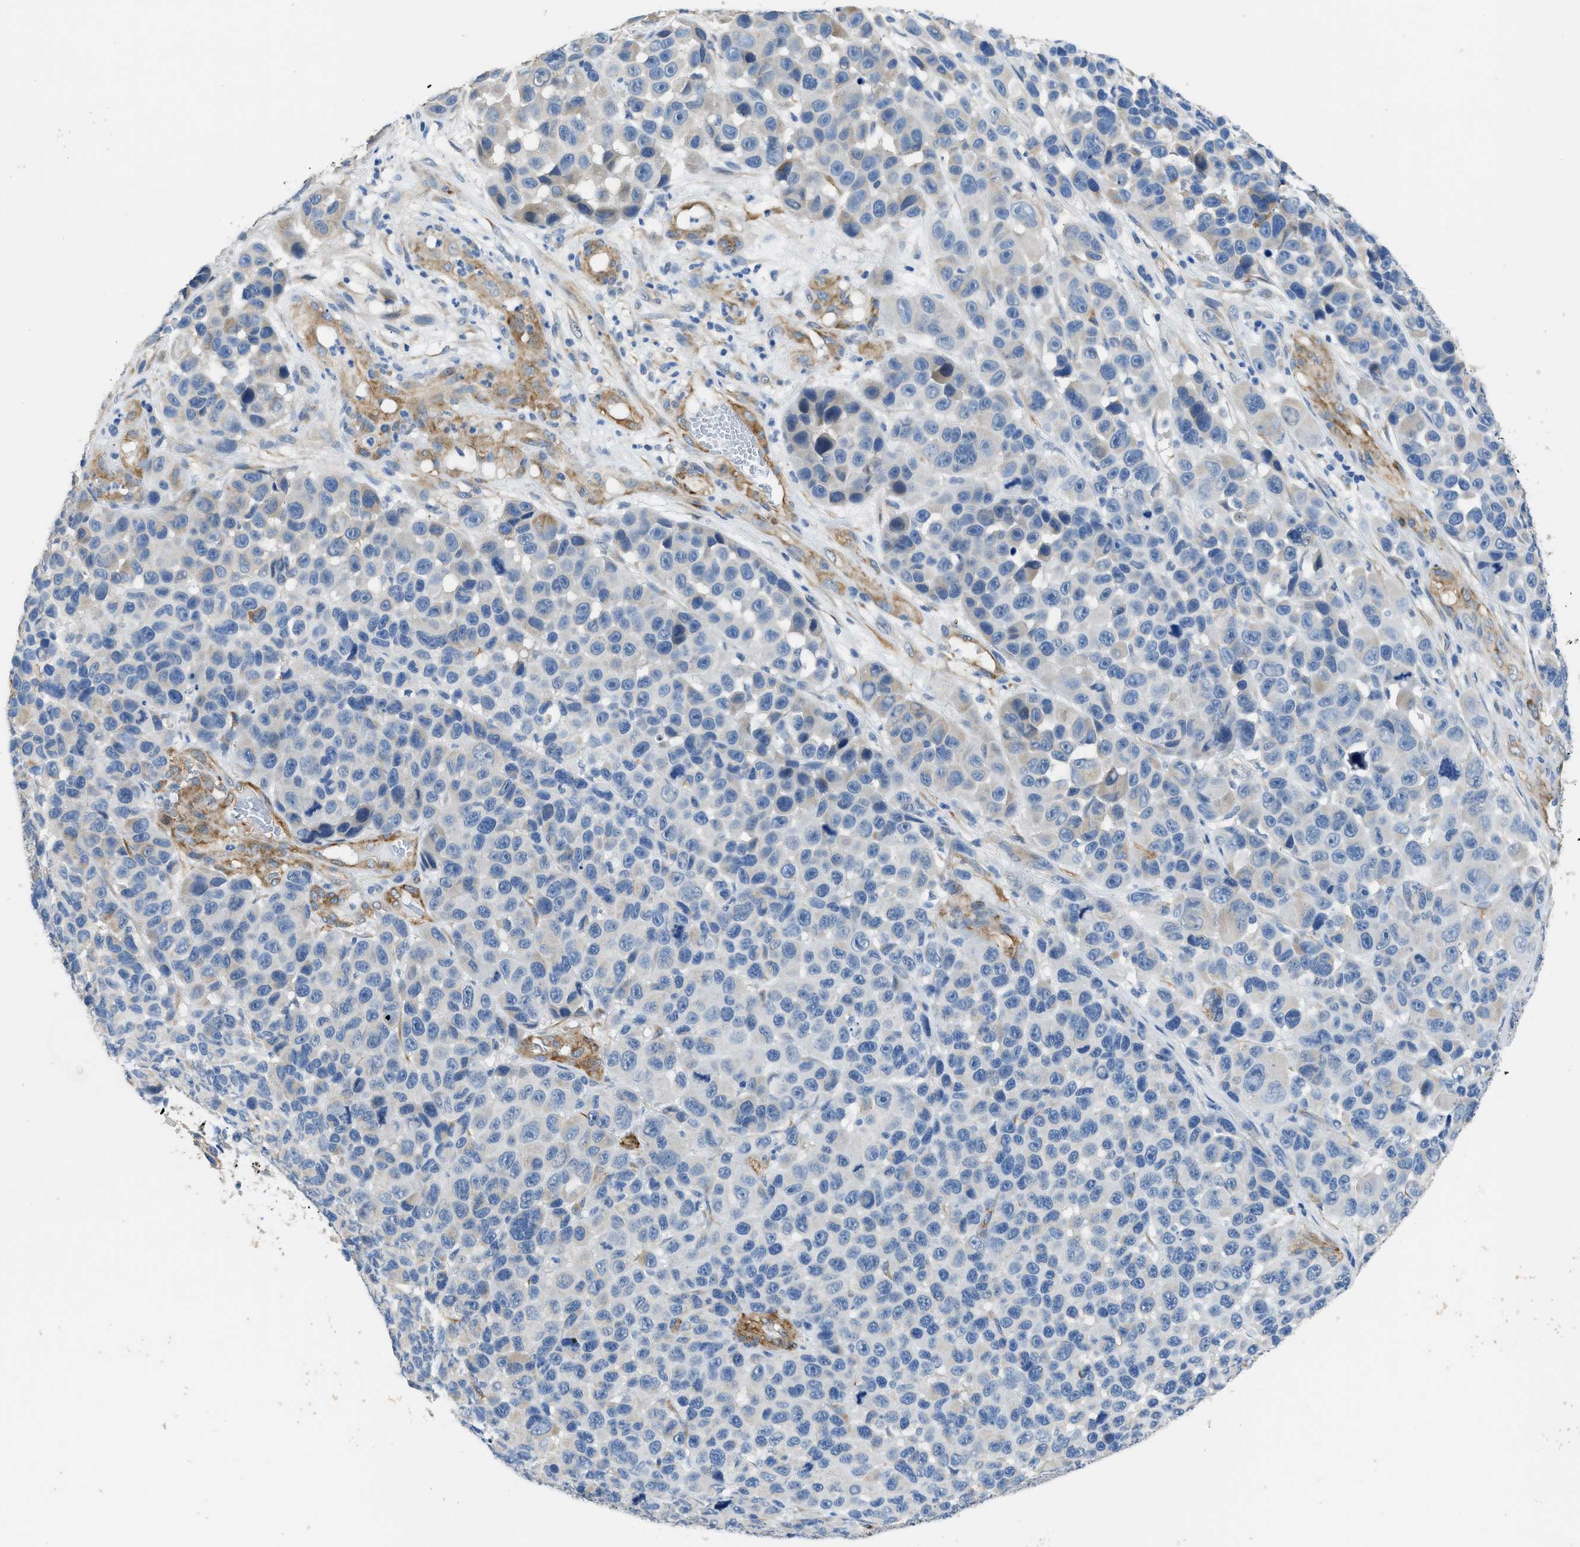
{"staining": {"intensity": "negative", "quantity": "none", "location": "none"}, "tissue": "melanoma", "cell_type": "Tumor cells", "image_type": "cancer", "snomed": [{"axis": "morphology", "description": "Malignant melanoma, NOS"}, {"axis": "topography", "description": "Skin"}], "caption": "DAB immunohistochemical staining of malignant melanoma reveals no significant positivity in tumor cells. (Stains: DAB (3,3'-diaminobenzidine) IHC with hematoxylin counter stain, Microscopy: brightfield microscopy at high magnification).", "gene": "ZSWIM5", "patient": {"sex": "male", "age": 53}}